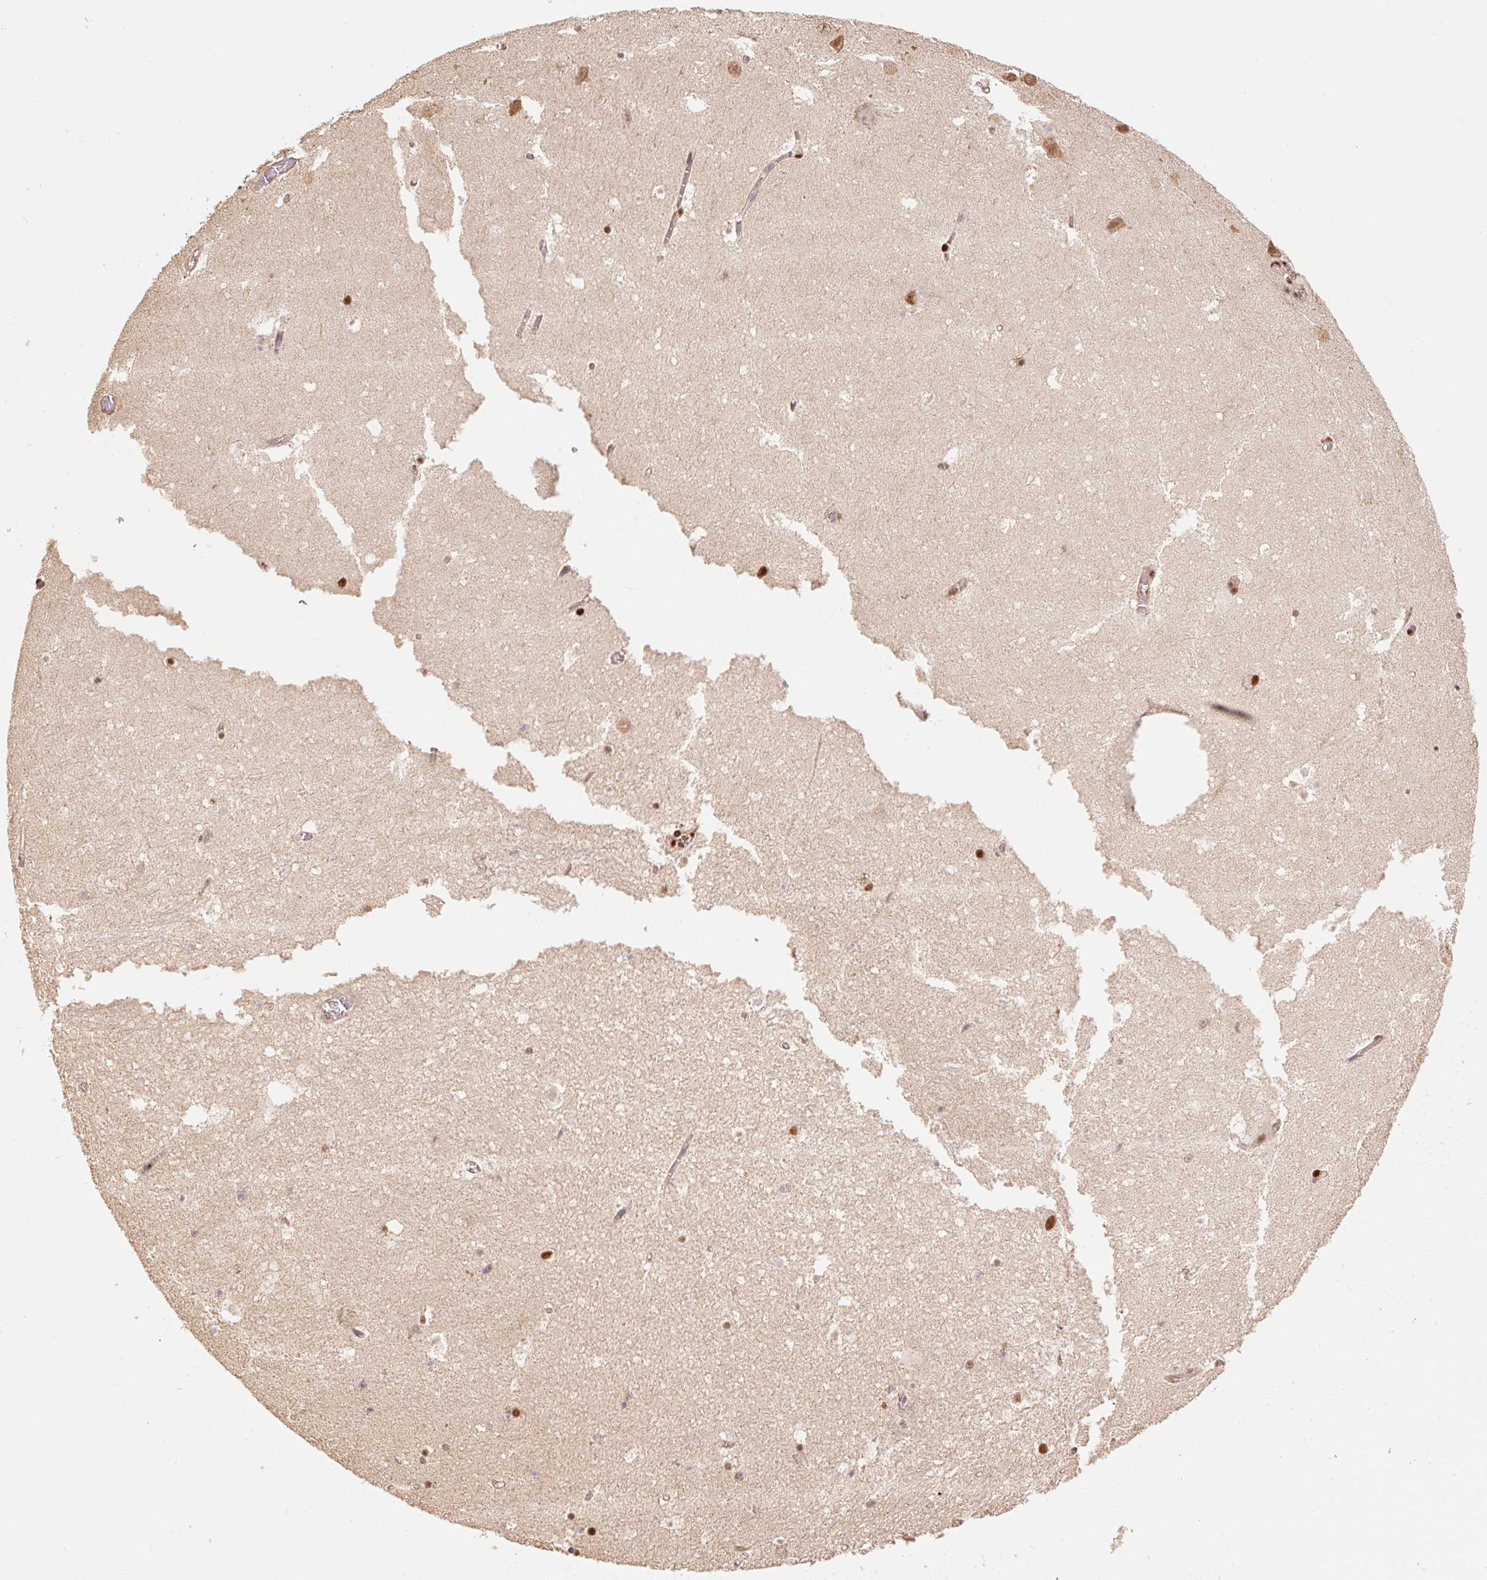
{"staining": {"intensity": "strong", "quantity": "<25%", "location": "nuclear"}, "tissue": "hippocampus", "cell_type": "Glial cells", "image_type": "normal", "snomed": [{"axis": "morphology", "description": "Normal tissue, NOS"}, {"axis": "topography", "description": "Hippocampus"}], "caption": "A histopathology image showing strong nuclear expression in approximately <25% of glial cells in normal hippocampus, as visualized by brown immunohistochemical staining.", "gene": "INTS8", "patient": {"sex": "female", "age": 42}}